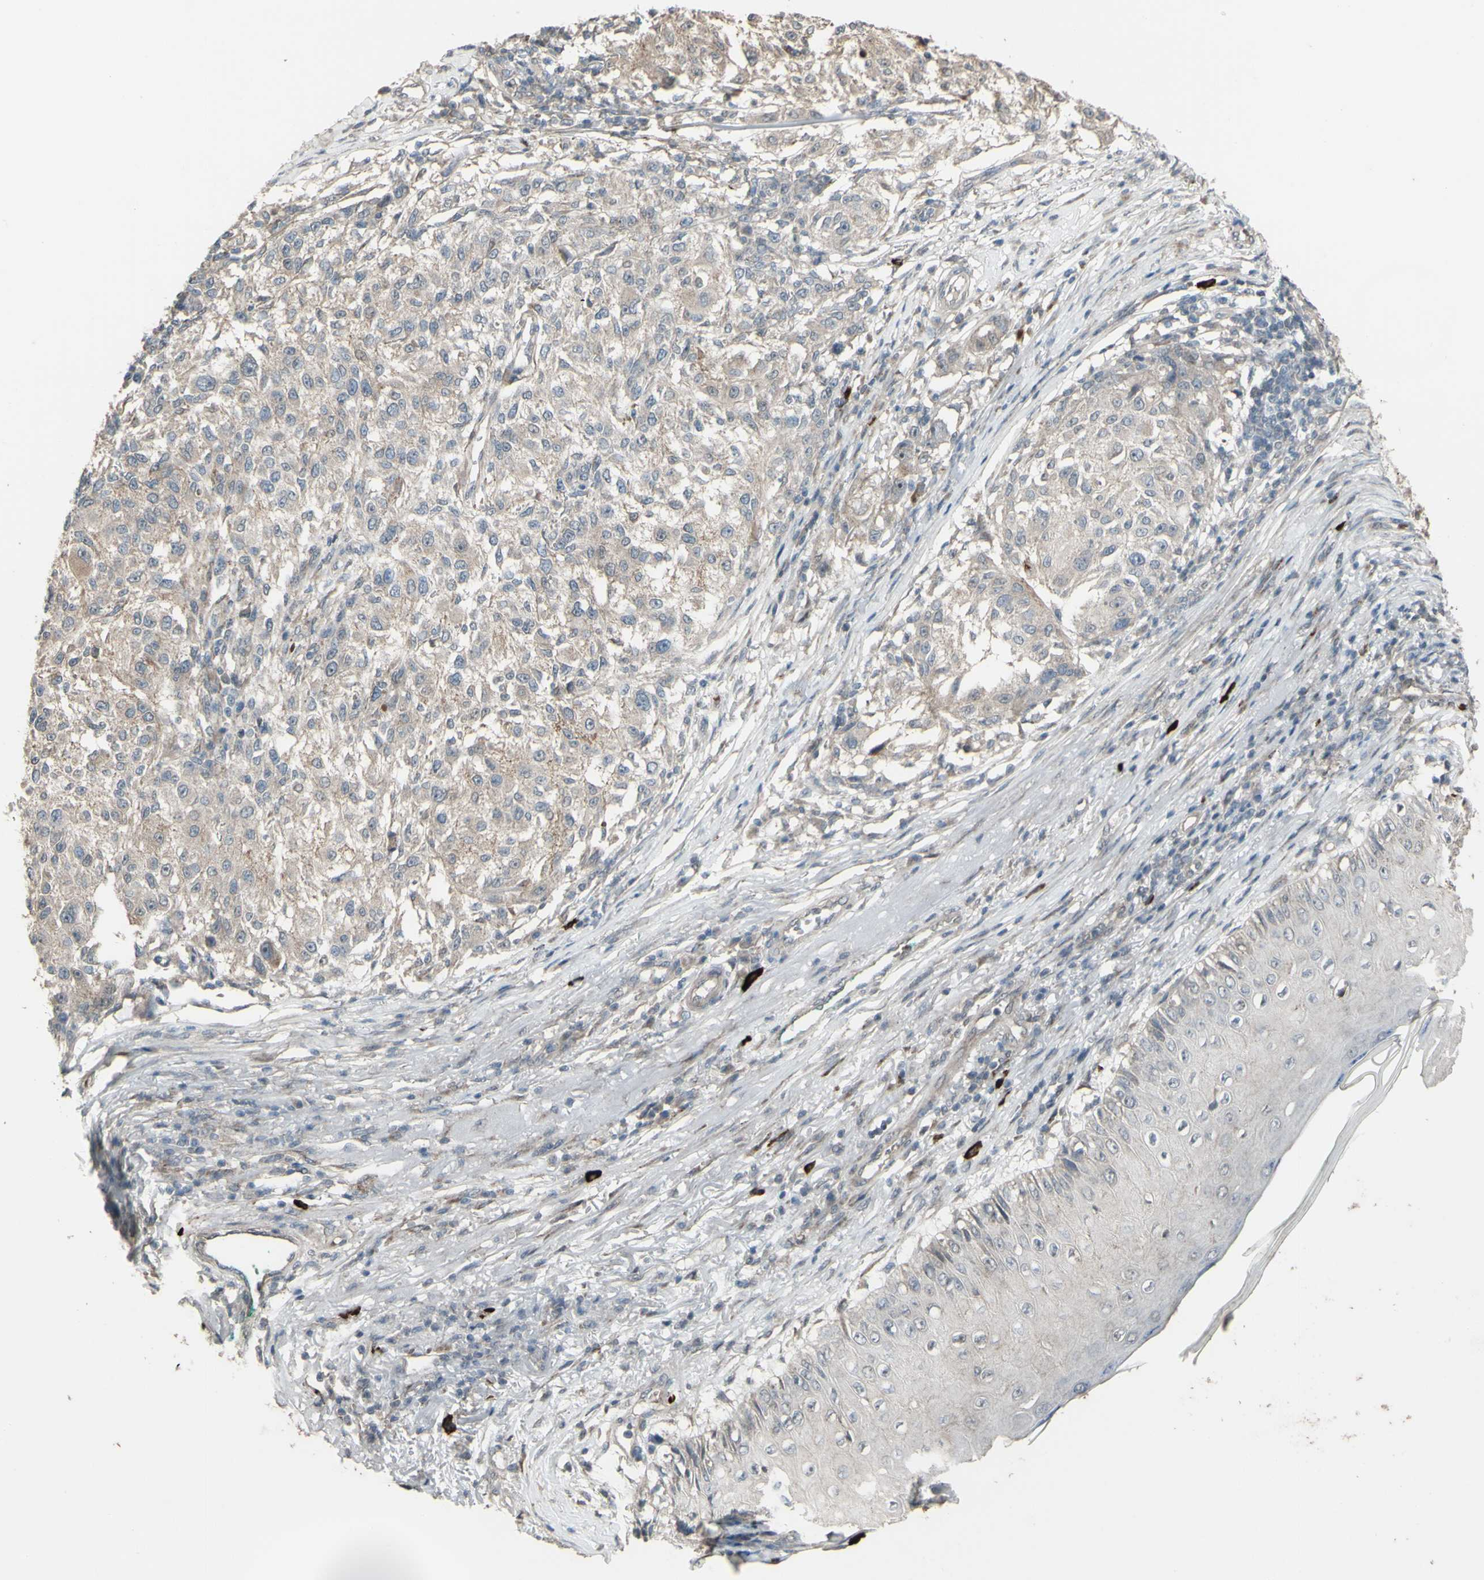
{"staining": {"intensity": "weak", "quantity": ">75%", "location": "cytoplasmic/membranous"}, "tissue": "melanoma", "cell_type": "Tumor cells", "image_type": "cancer", "snomed": [{"axis": "morphology", "description": "Necrosis, NOS"}, {"axis": "morphology", "description": "Malignant melanoma, NOS"}, {"axis": "topography", "description": "Skin"}], "caption": "Malignant melanoma stained with DAB immunohistochemistry (IHC) exhibits low levels of weak cytoplasmic/membranous positivity in approximately >75% of tumor cells.", "gene": "GRAMD1B", "patient": {"sex": "female", "age": 87}}